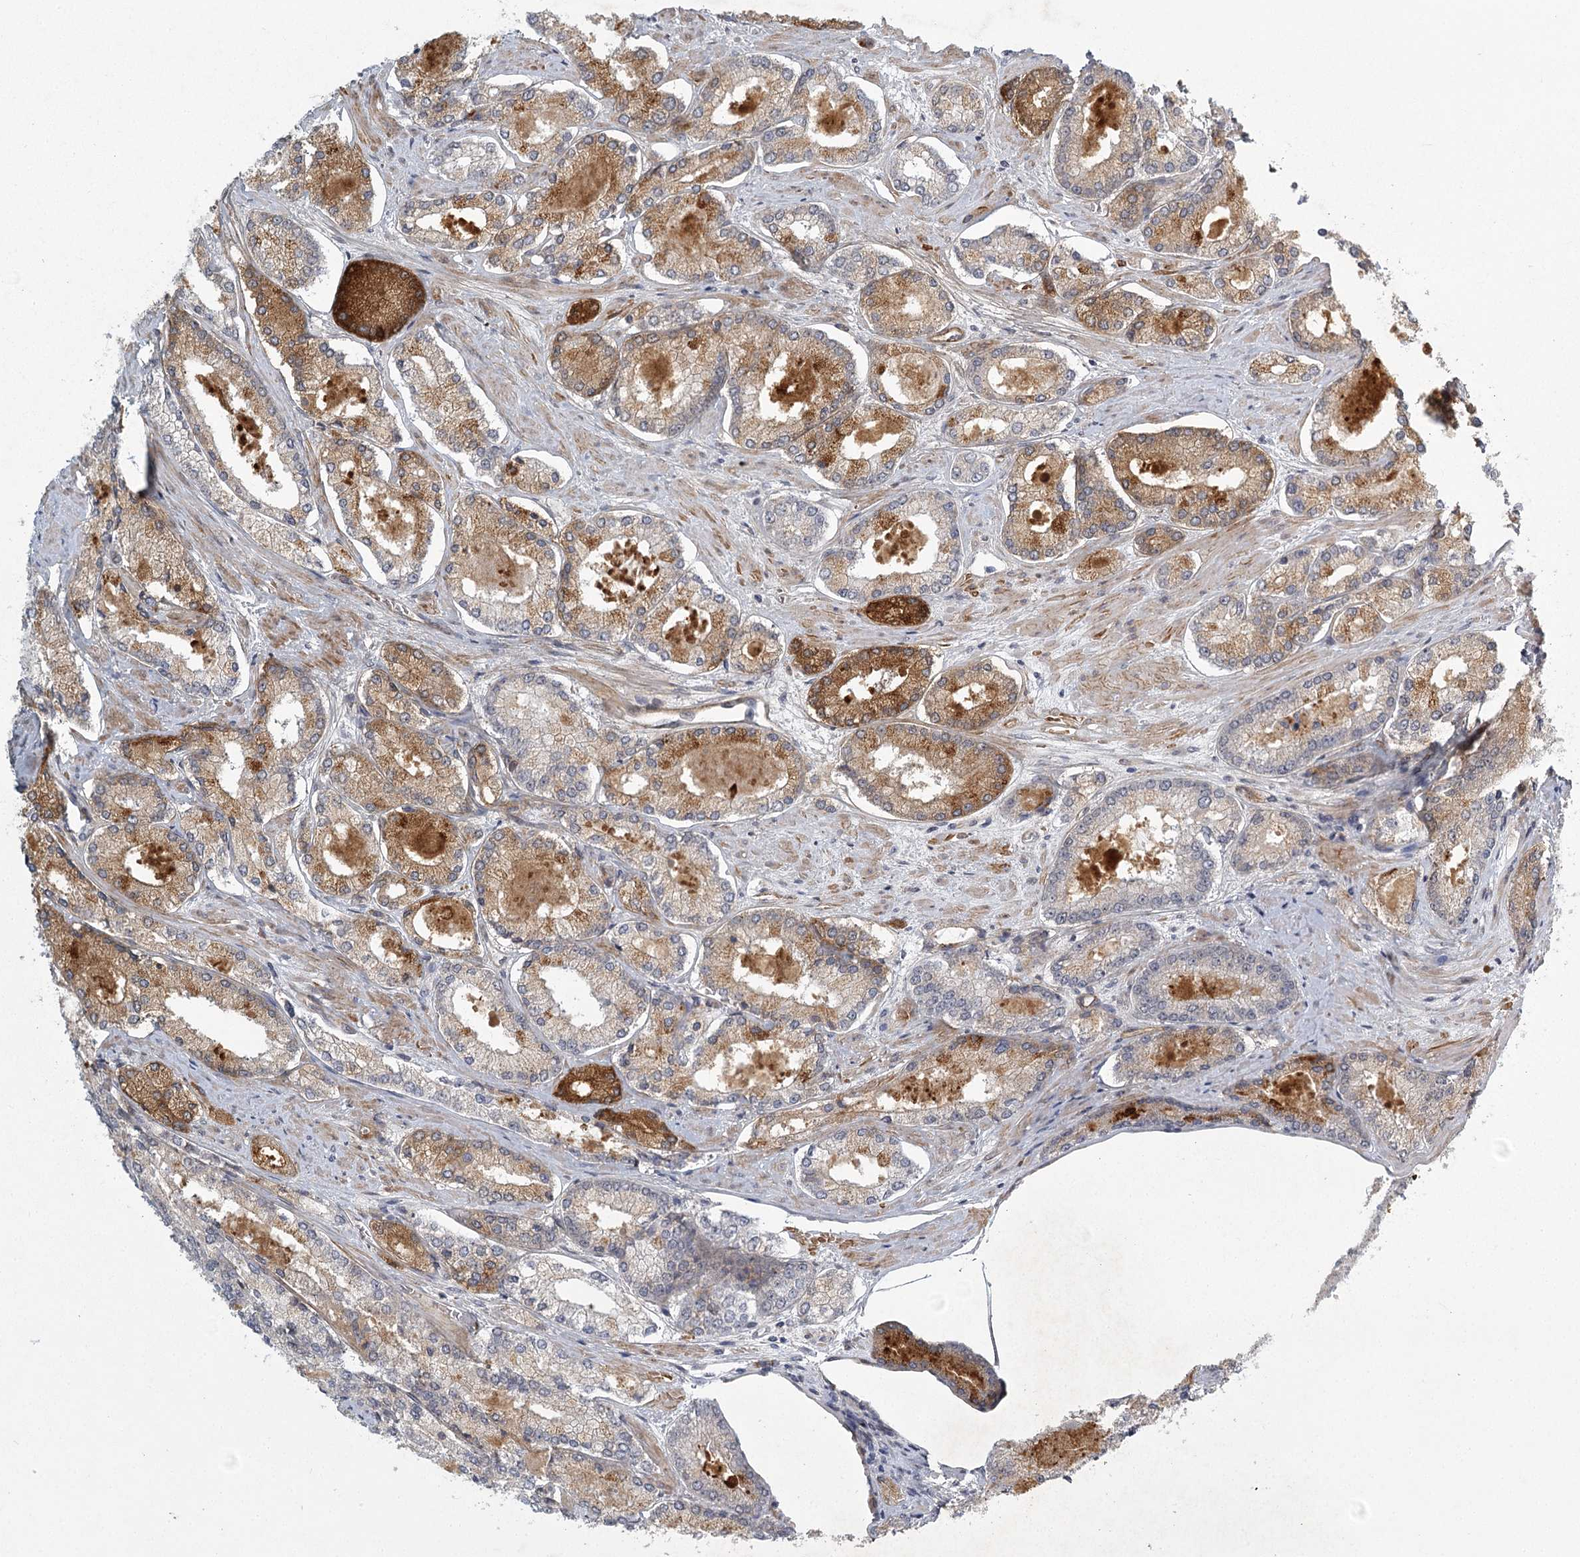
{"staining": {"intensity": "moderate", "quantity": "25%-75%", "location": "cytoplasmic/membranous"}, "tissue": "prostate cancer", "cell_type": "Tumor cells", "image_type": "cancer", "snomed": [{"axis": "morphology", "description": "Adenocarcinoma, Low grade"}, {"axis": "topography", "description": "Prostate"}], "caption": "A brown stain shows moderate cytoplasmic/membranous staining of a protein in prostate low-grade adenocarcinoma tumor cells. (DAB (3,3'-diaminobenzidine) IHC with brightfield microscopy, high magnification).", "gene": "MEPE", "patient": {"sex": "male", "age": 74}}